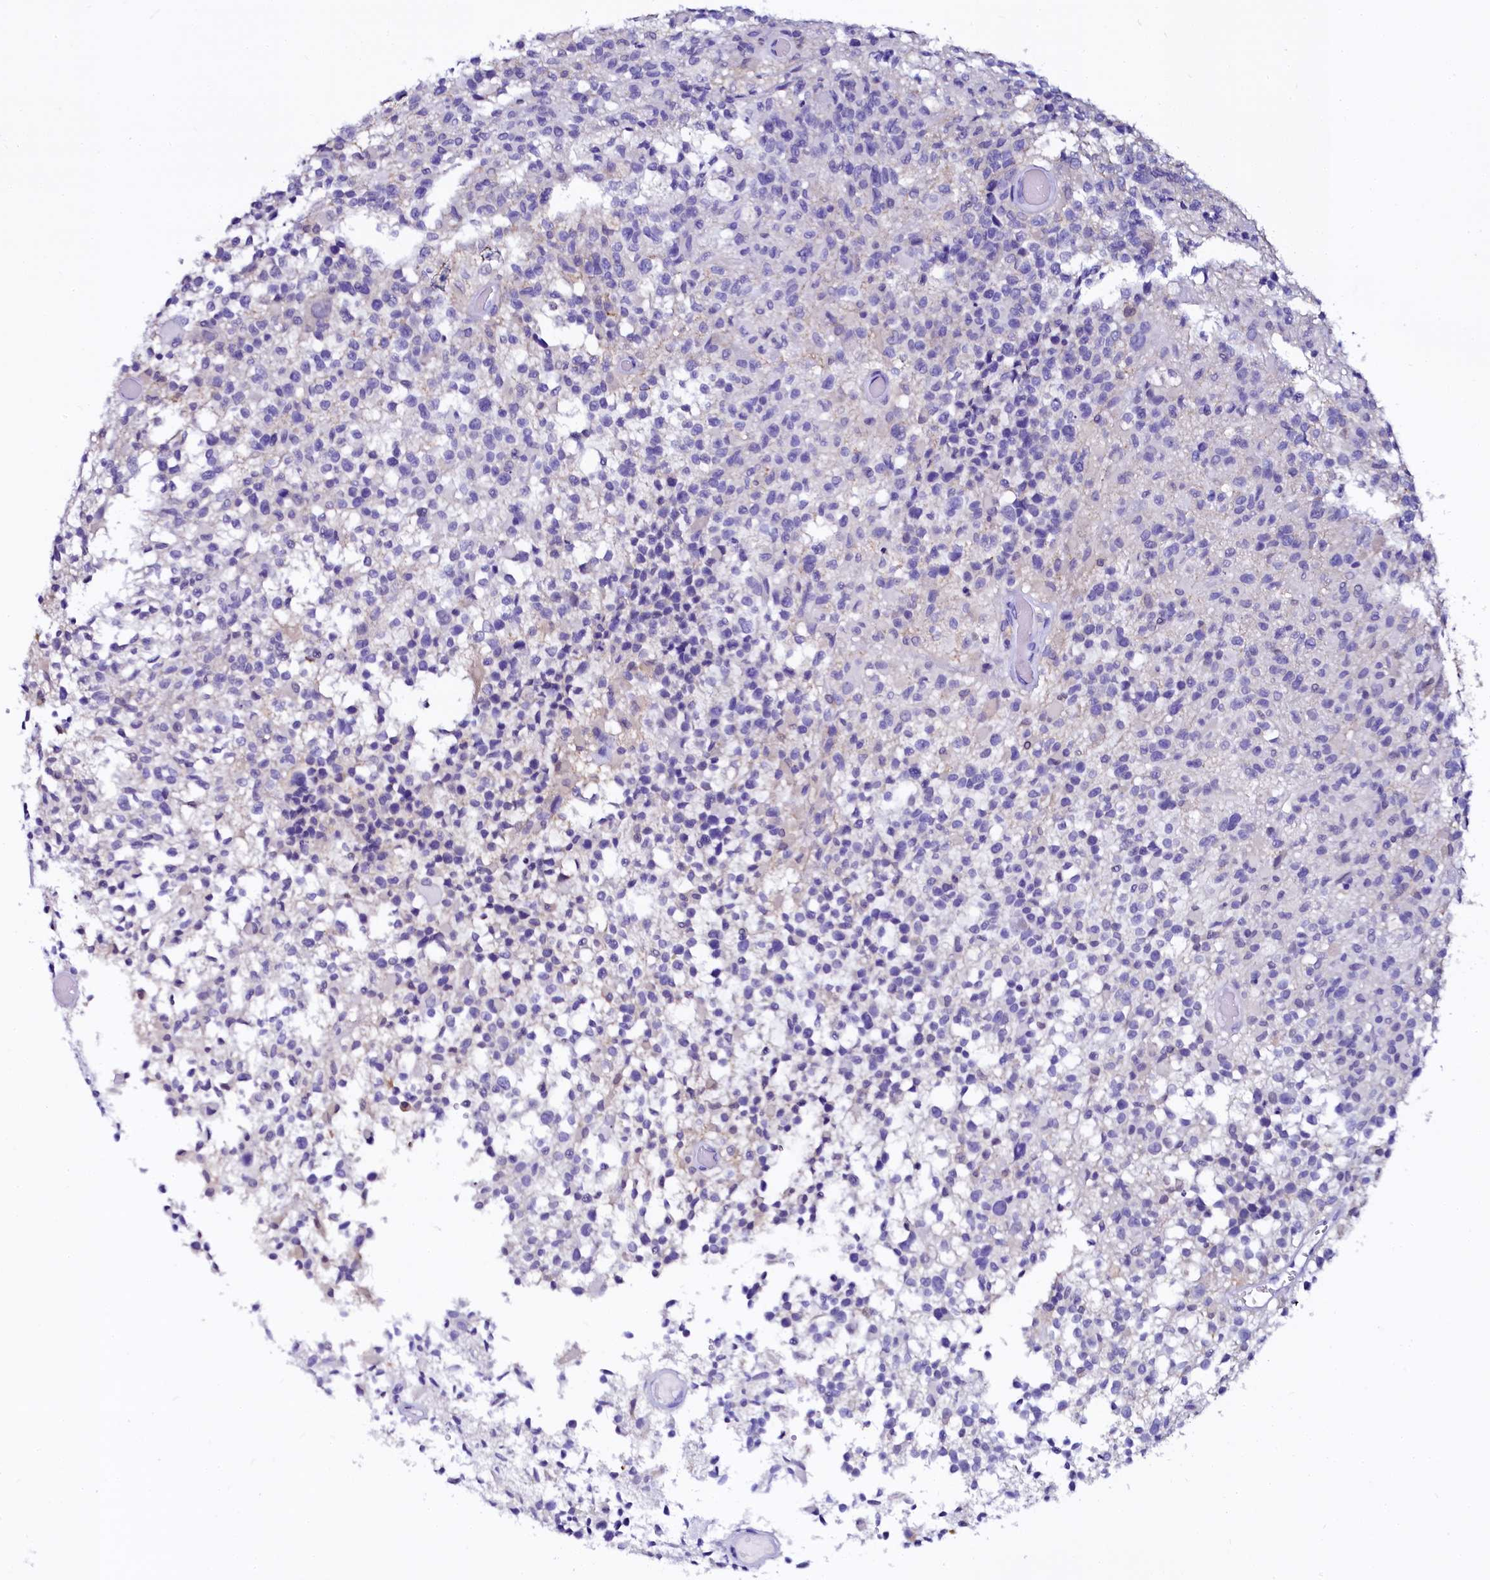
{"staining": {"intensity": "negative", "quantity": "none", "location": "none"}, "tissue": "glioma", "cell_type": "Tumor cells", "image_type": "cancer", "snomed": [{"axis": "morphology", "description": "Glioma, malignant, High grade"}, {"axis": "morphology", "description": "Glioblastoma, NOS"}, {"axis": "topography", "description": "Brain"}], "caption": "Immunohistochemistry micrograph of neoplastic tissue: human glioma stained with DAB (3,3'-diaminobenzidine) exhibits no significant protein staining in tumor cells.", "gene": "SORD", "patient": {"sex": "male", "age": 60}}